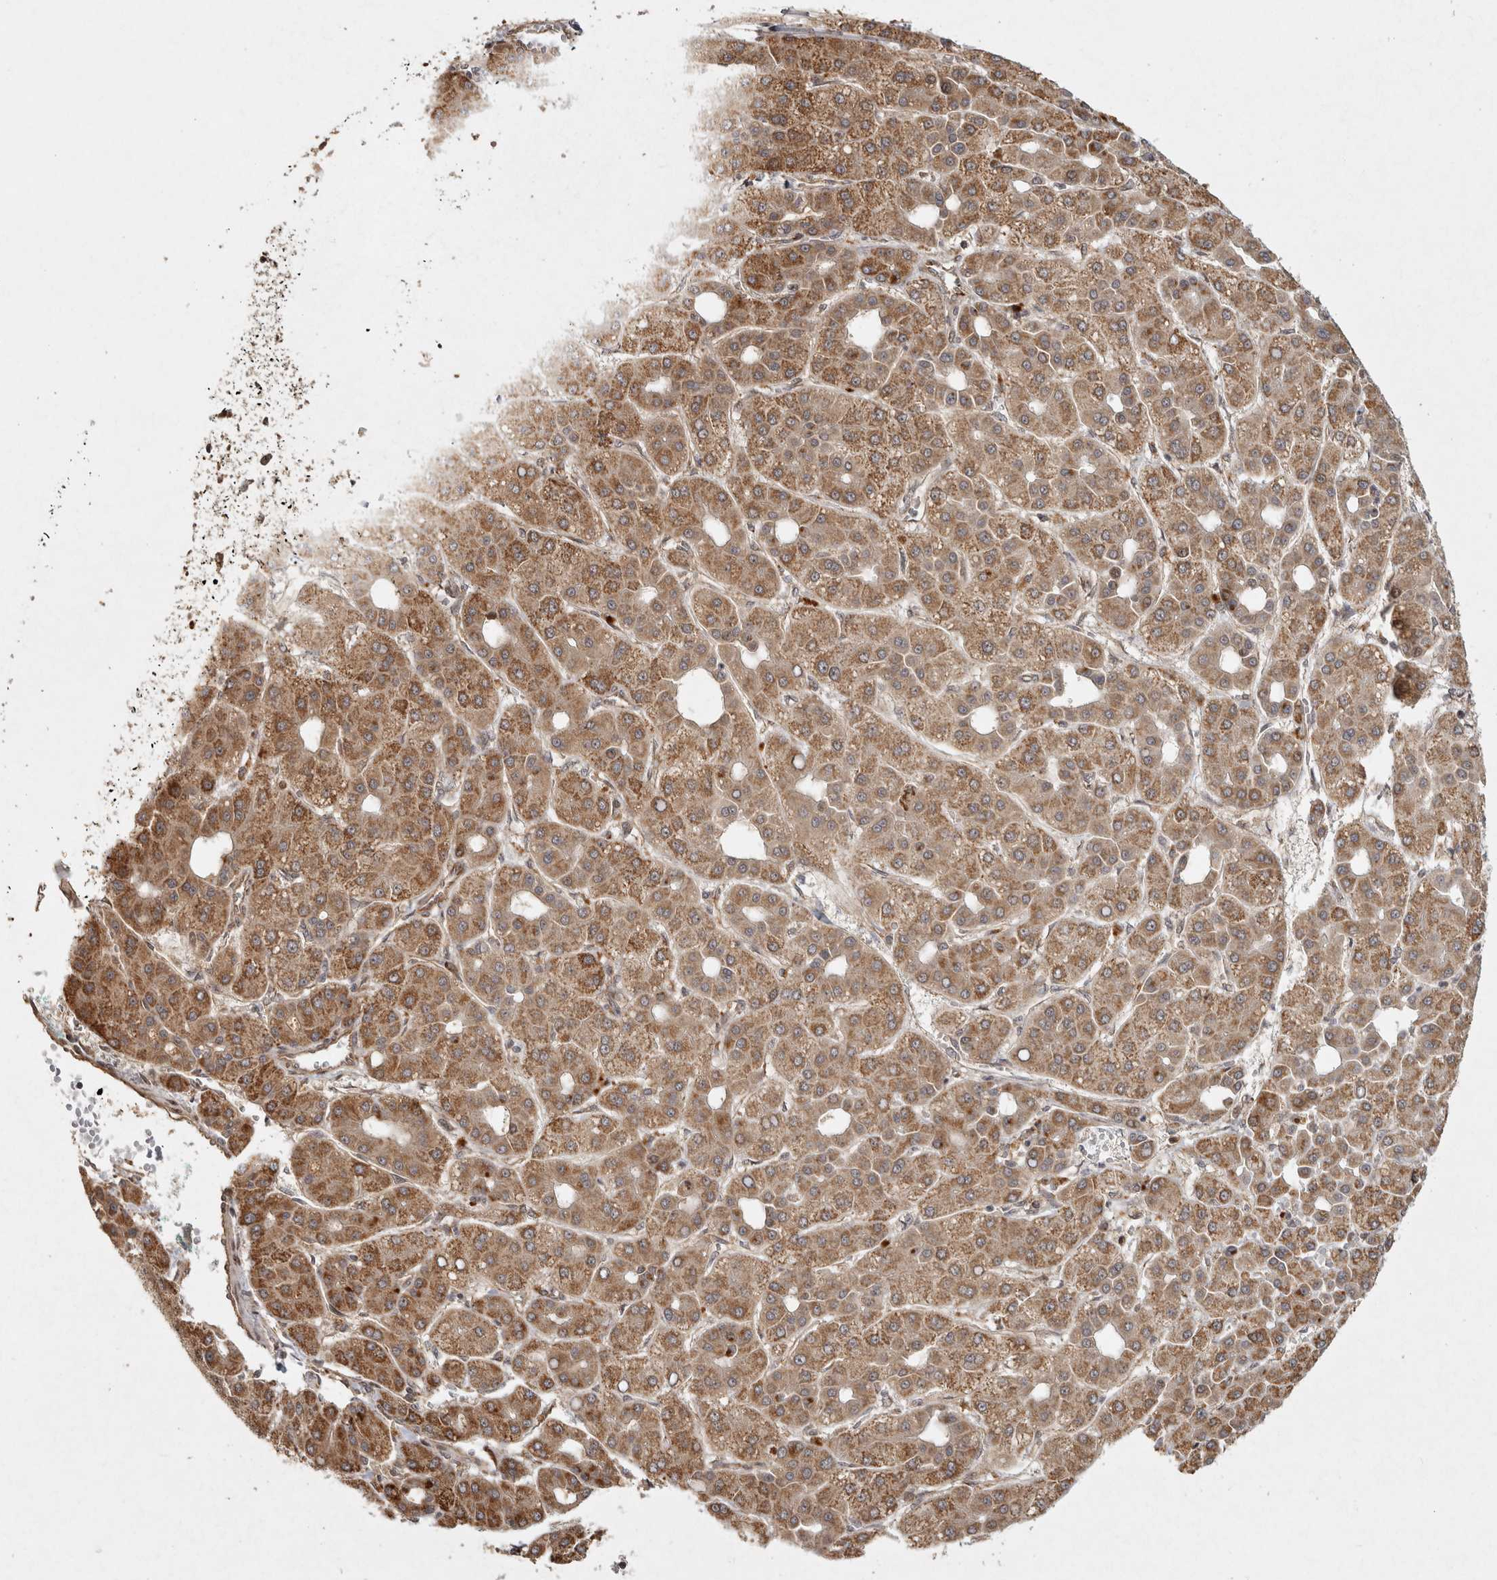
{"staining": {"intensity": "moderate", "quantity": ">75%", "location": "cytoplasmic/membranous"}, "tissue": "liver cancer", "cell_type": "Tumor cells", "image_type": "cancer", "snomed": [{"axis": "morphology", "description": "Carcinoma, Hepatocellular, NOS"}, {"axis": "topography", "description": "Liver"}], "caption": "Protein staining of hepatocellular carcinoma (liver) tissue demonstrates moderate cytoplasmic/membranous staining in approximately >75% of tumor cells. The protein of interest is shown in brown color, while the nuclei are stained blue.", "gene": "CAMSAP2", "patient": {"sex": "male", "age": 65}}